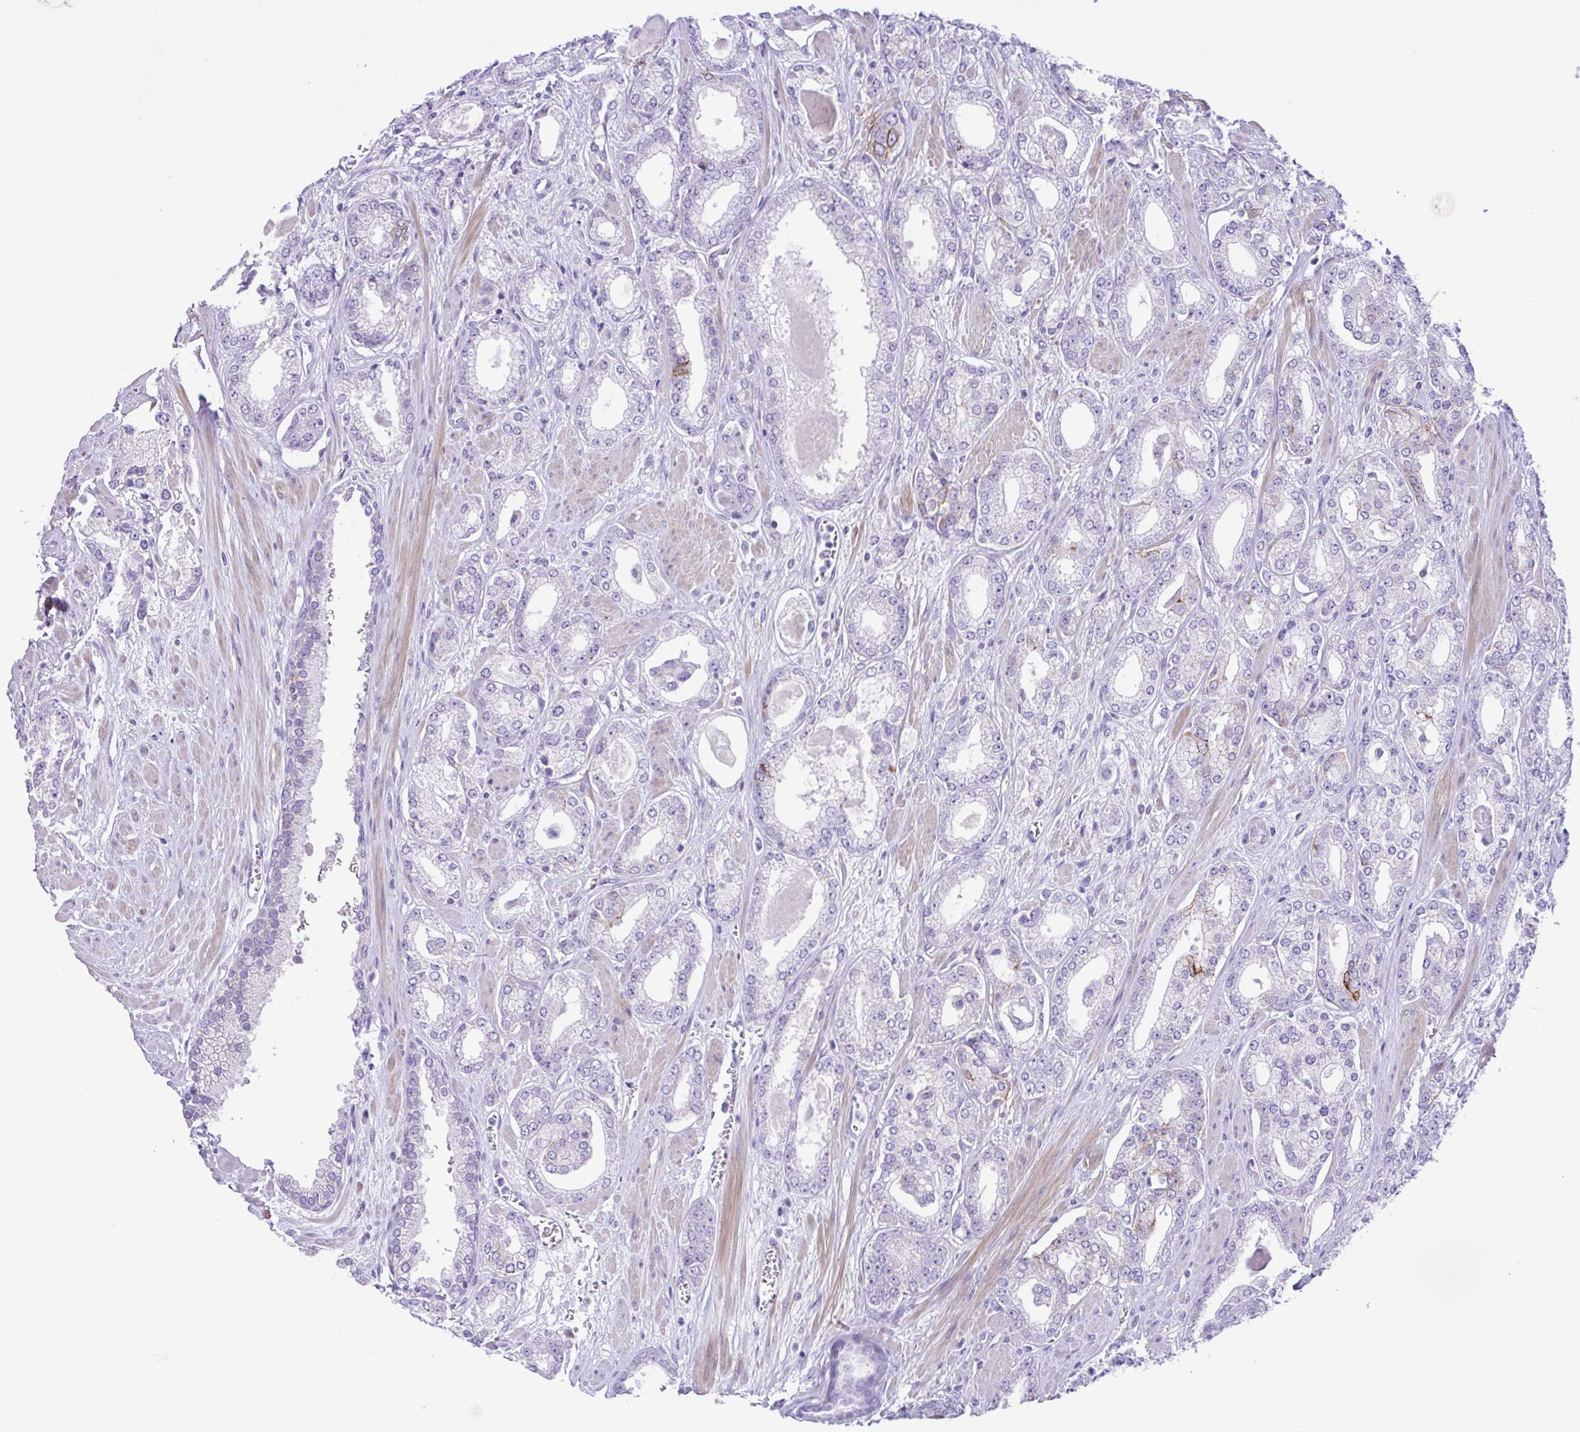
{"staining": {"intensity": "negative", "quantity": "none", "location": "none"}, "tissue": "prostate cancer", "cell_type": "Tumor cells", "image_type": "cancer", "snomed": [{"axis": "morphology", "description": "Adenocarcinoma, High grade"}, {"axis": "topography", "description": "Prostate"}], "caption": "A photomicrograph of human prostate cancer is negative for staining in tumor cells.", "gene": "ISM2", "patient": {"sex": "male", "age": 64}}